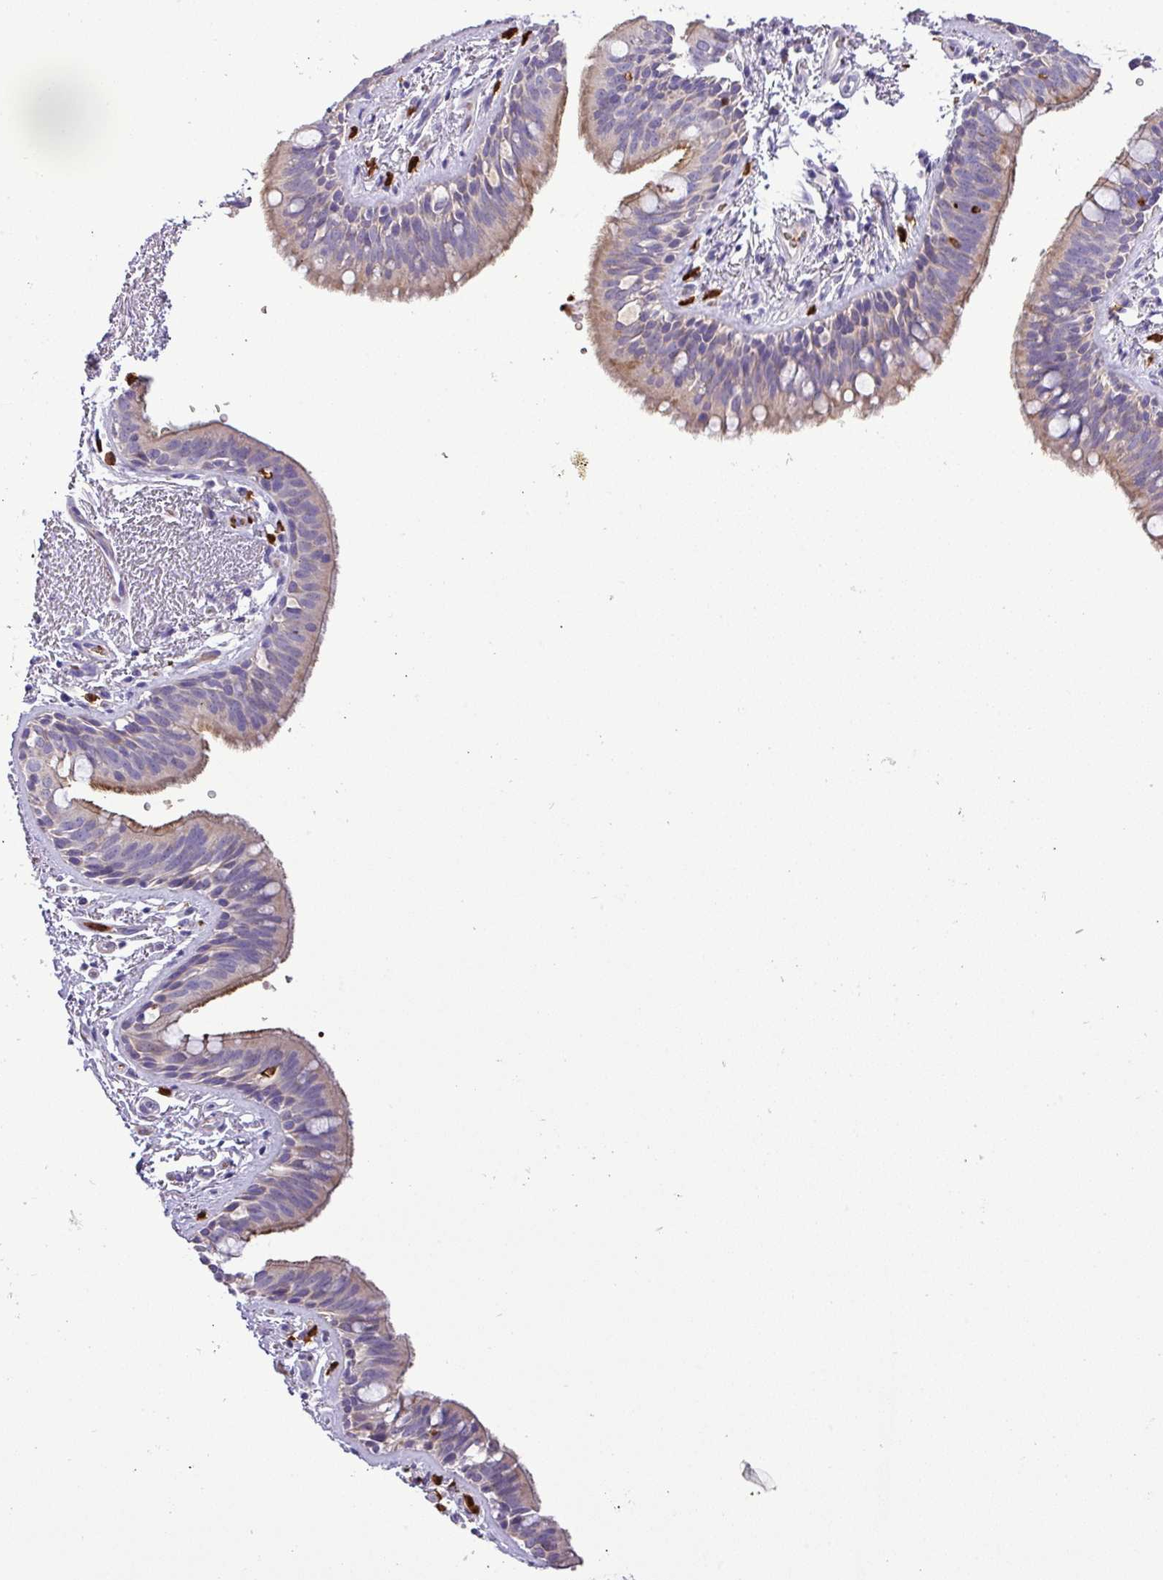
{"staining": {"intensity": "moderate", "quantity": "25%-75%", "location": "cytoplasmic/membranous"}, "tissue": "bronchus", "cell_type": "Respiratory epithelial cells", "image_type": "normal", "snomed": [{"axis": "morphology", "description": "Normal tissue, NOS"}, {"axis": "morphology", "description": "Neoplasm, uncertain whether benign or malignant"}, {"axis": "topography", "description": "Bronchus"}, {"axis": "topography", "description": "Lung"}], "caption": "Moderate cytoplasmic/membranous staining is seen in approximately 25%-75% of respiratory epithelial cells in unremarkable bronchus. The staining was performed using DAB (3,3'-diaminobenzidine) to visualize the protein expression in brown, while the nuclei were stained in blue with hematoxylin (Magnification: 20x).", "gene": "MGAT4B", "patient": {"sex": "male", "age": 55}}